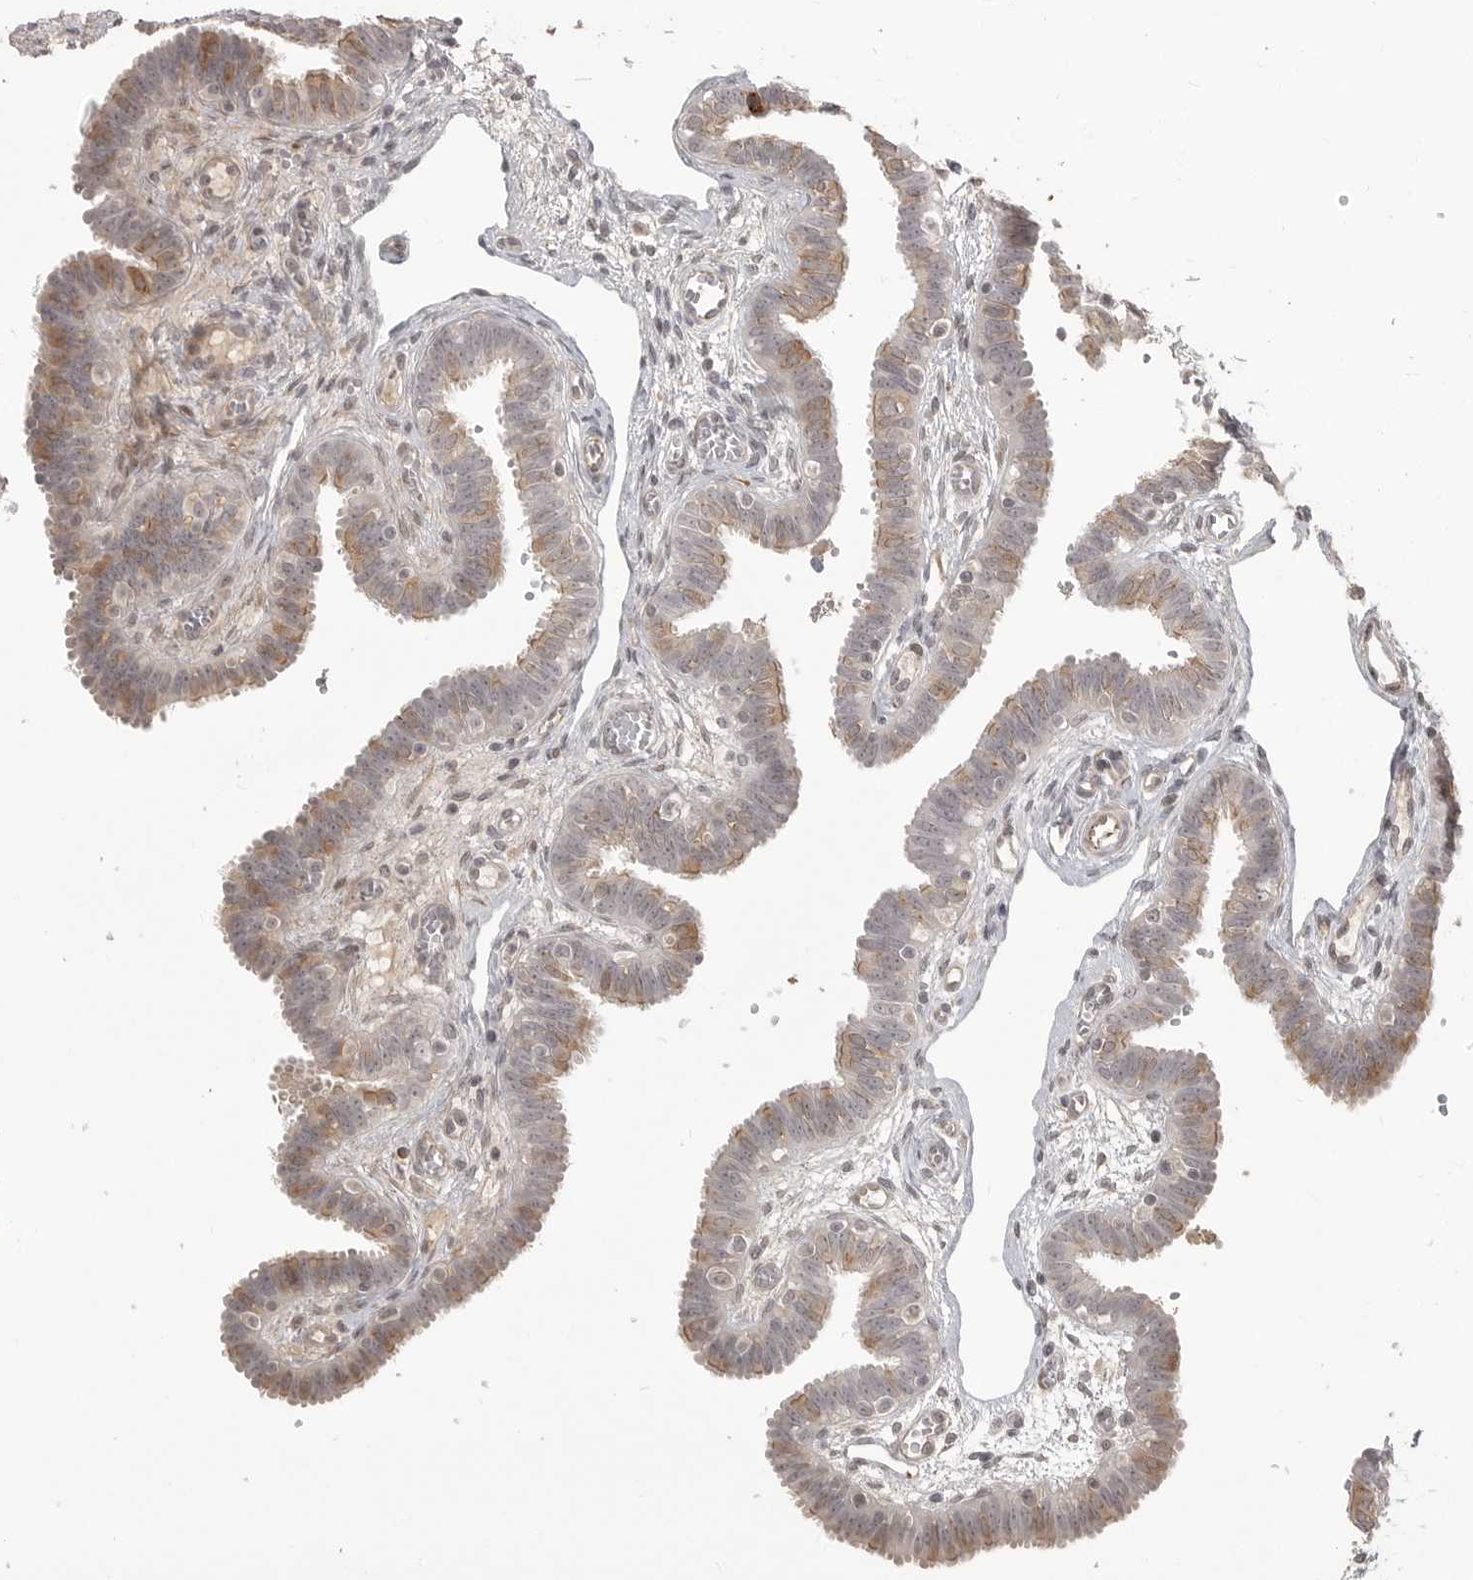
{"staining": {"intensity": "moderate", "quantity": ">75%", "location": "cytoplasmic/membranous"}, "tissue": "fallopian tube", "cell_type": "Glandular cells", "image_type": "normal", "snomed": [{"axis": "morphology", "description": "Normal tissue, NOS"}, {"axis": "topography", "description": "Fallopian tube"}, {"axis": "topography", "description": "Placenta"}], "caption": "This photomicrograph exhibits immunohistochemistry staining of unremarkable fallopian tube, with medium moderate cytoplasmic/membranous positivity in about >75% of glandular cells.", "gene": "SMG8", "patient": {"sex": "female", "age": 32}}